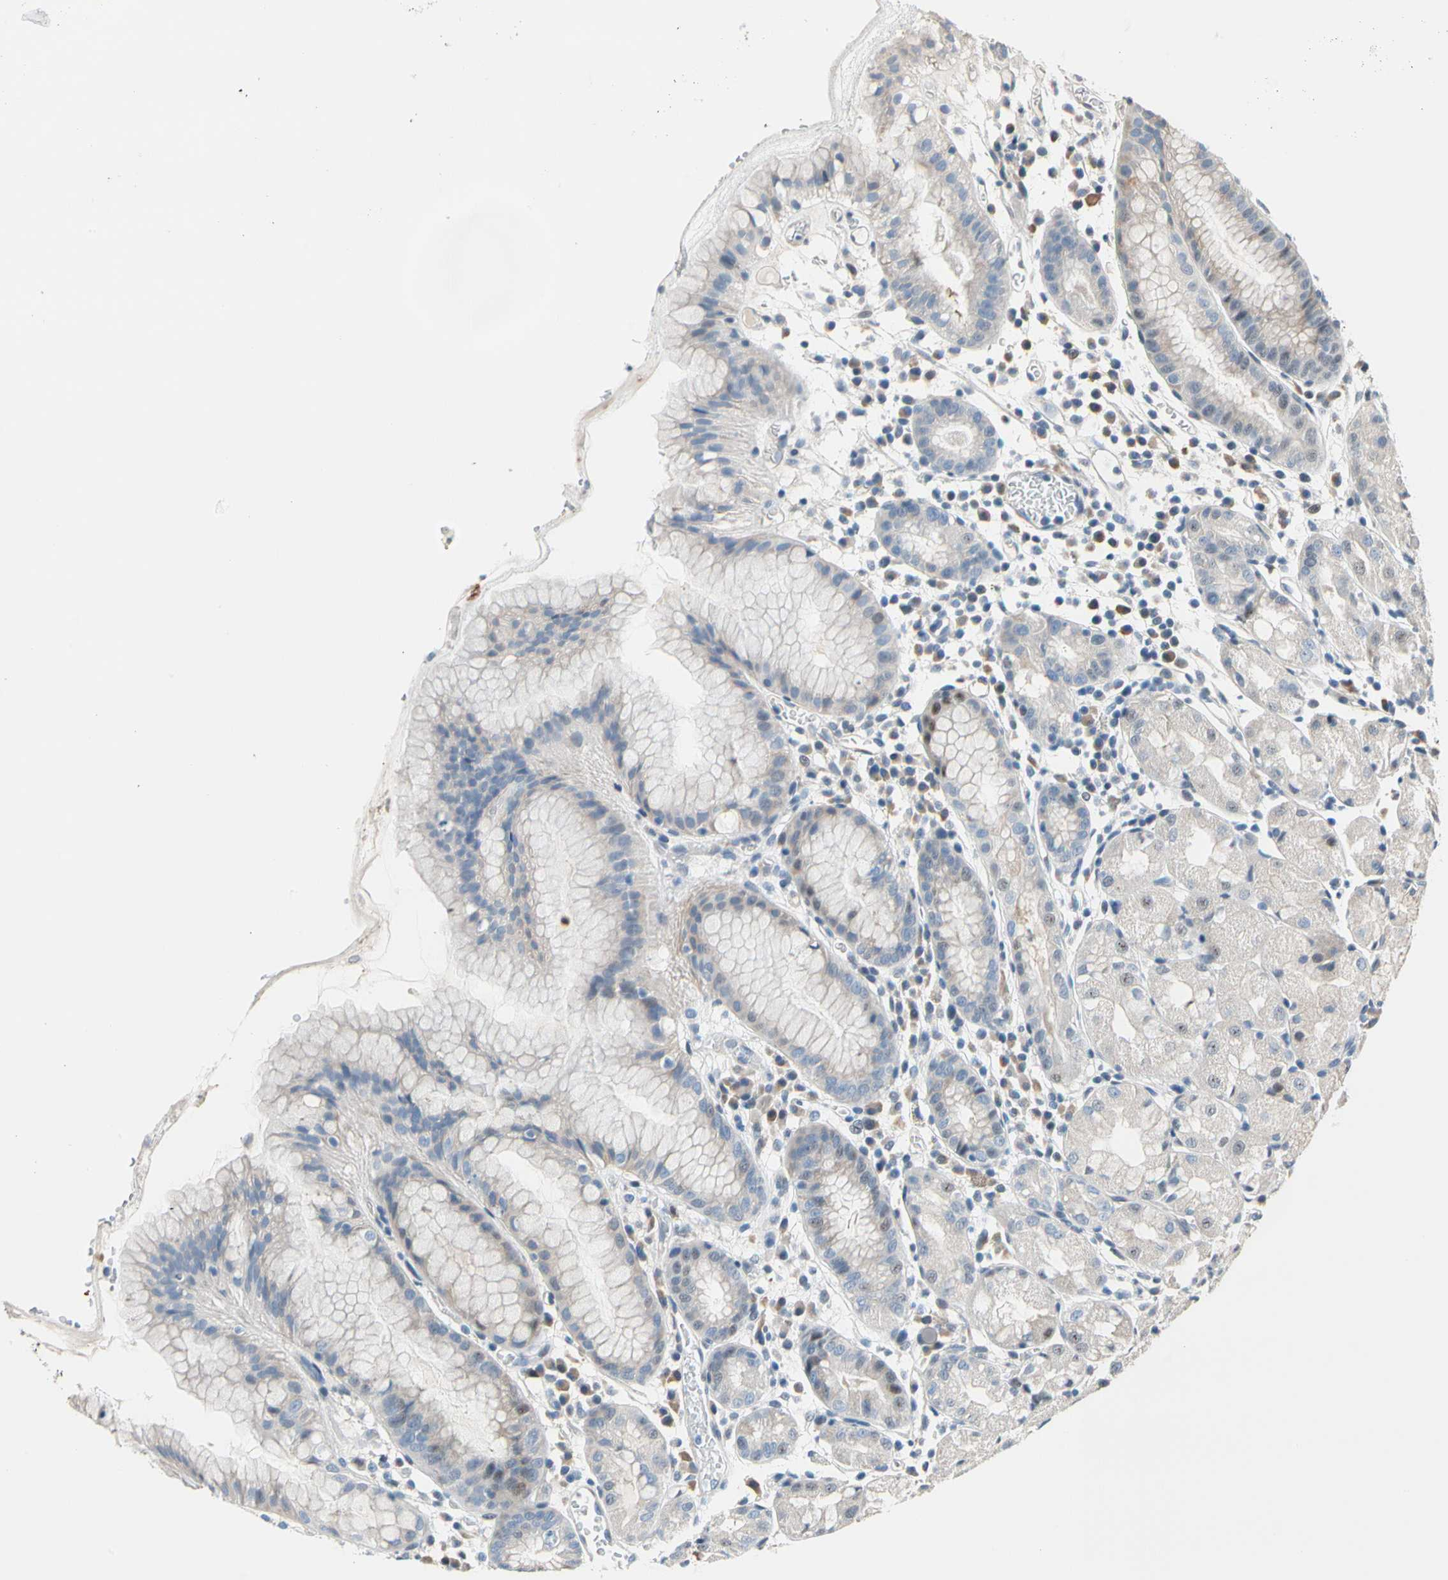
{"staining": {"intensity": "weak", "quantity": "<25%", "location": "cytoplasmic/membranous"}, "tissue": "stomach", "cell_type": "Glandular cells", "image_type": "normal", "snomed": [{"axis": "morphology", "description": "Normal tissue, NOS"}, {"axis": "topography", "description": "Stomach"}, {"axis": "topography", "description": "Stomach, lower"}], "caption": "Immunohistochemistry histopathology image of normal stomach: stomach stained with DAB exhibits no significant protein expression in glandular cells. The staining is performed using DAB (3,3'-diaminobenzidine) brown chromogen with nuclei counter-stained in using hematoxylin.", "gene": "STK40", "patient": {"sex": "female", "age": 75}}